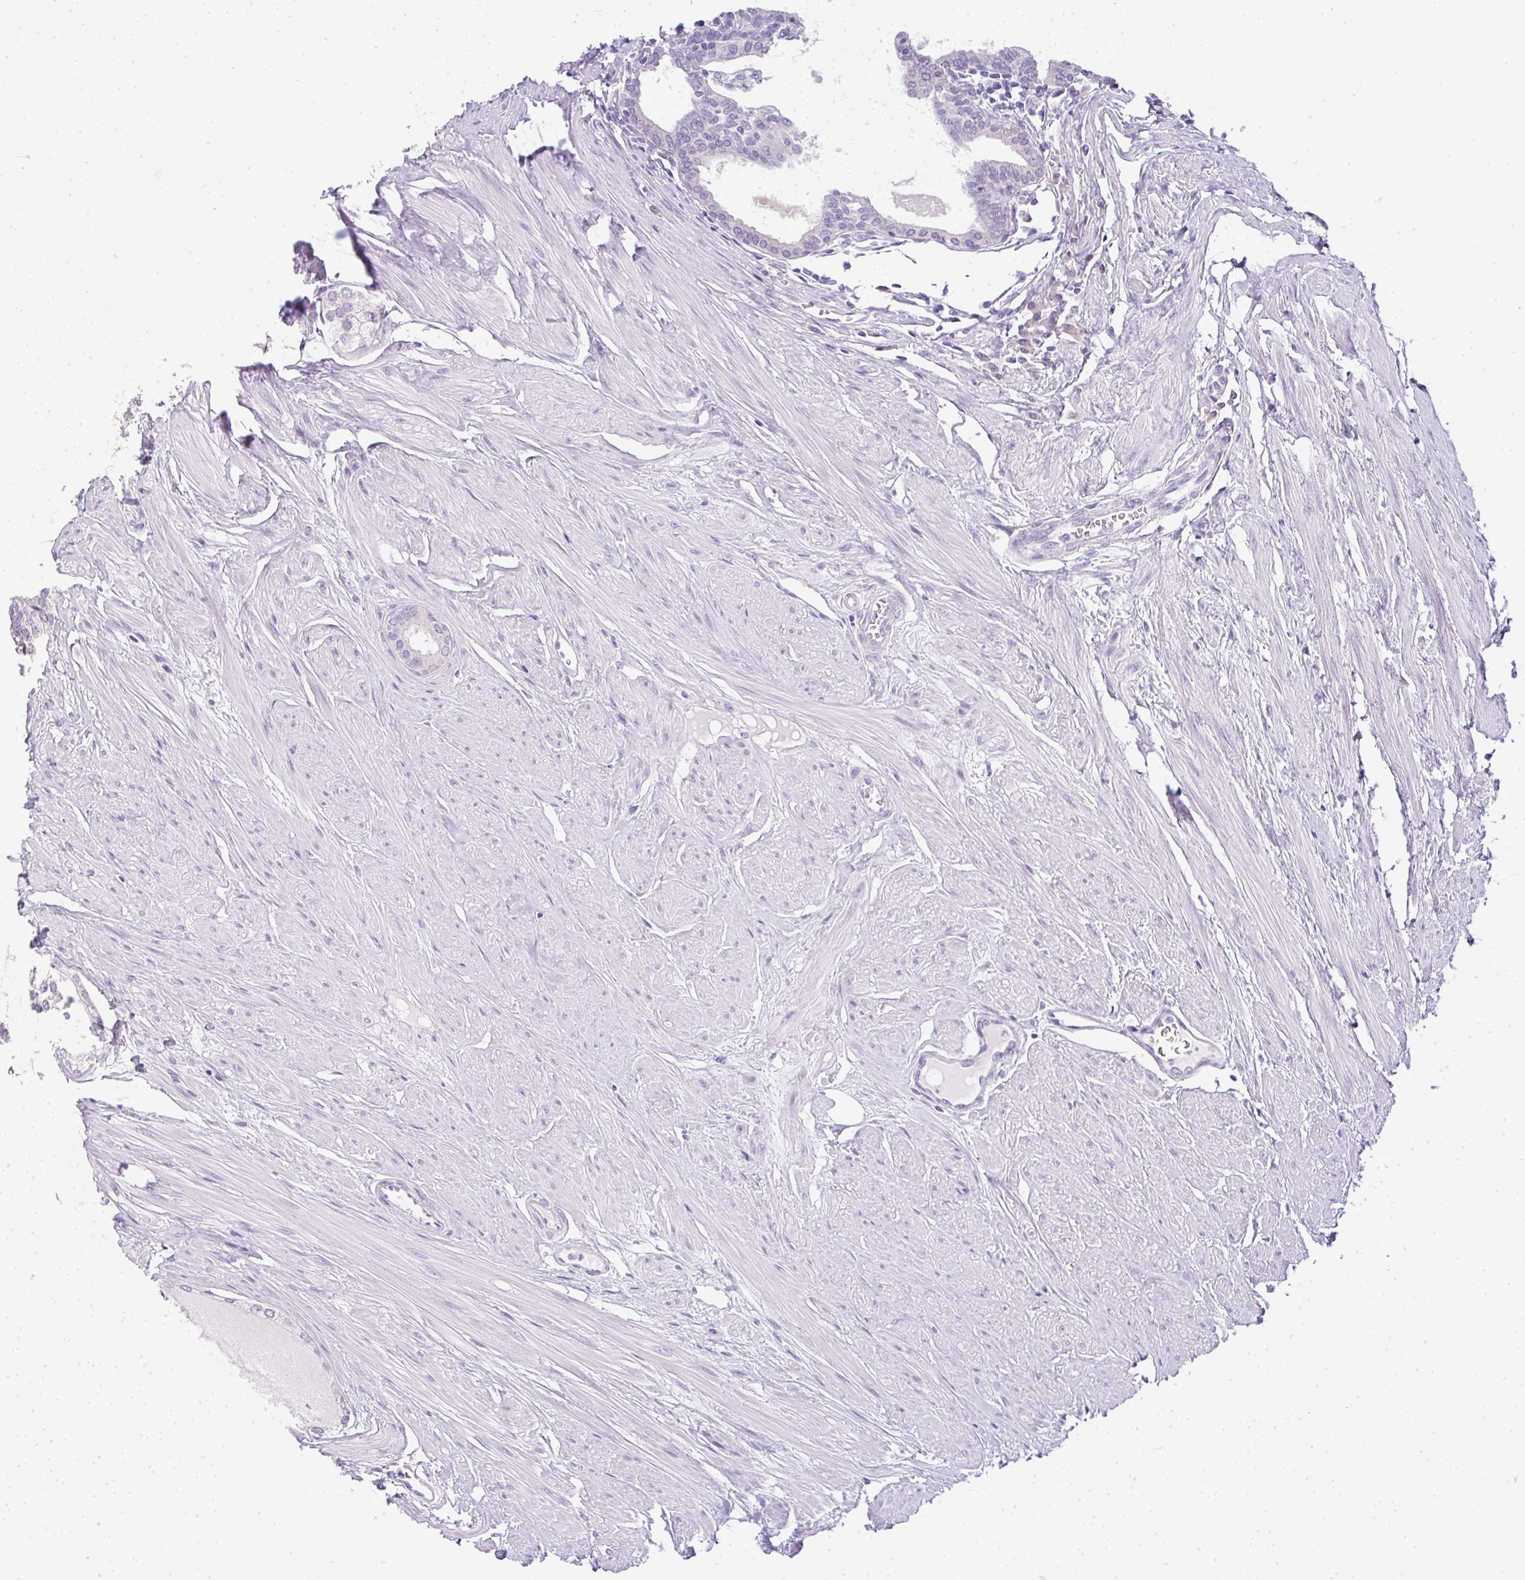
{"staining": {"intensity": "negative", "quantity": "none", "location": "none"}, "tissue": "prostate", "cell_type": "Glandular cells", "image_type": "normal", "snomed": [{"axis": "morphology", "description": "Normal tissue, NOS"}, {"axis": "topography", "description": "Prostate"}, {"axis": "topography", "description": "Peripheral nerve tissue"}], "caption": "Immunohistochemistry histopathology image of benign prostate: prostate stained with DAB (3,3'-diaminobenzidine) shows no significant protein positivity in glandular cells.", "gene": "LPAR4", "patient": {"sex": "male", "age": 55}}